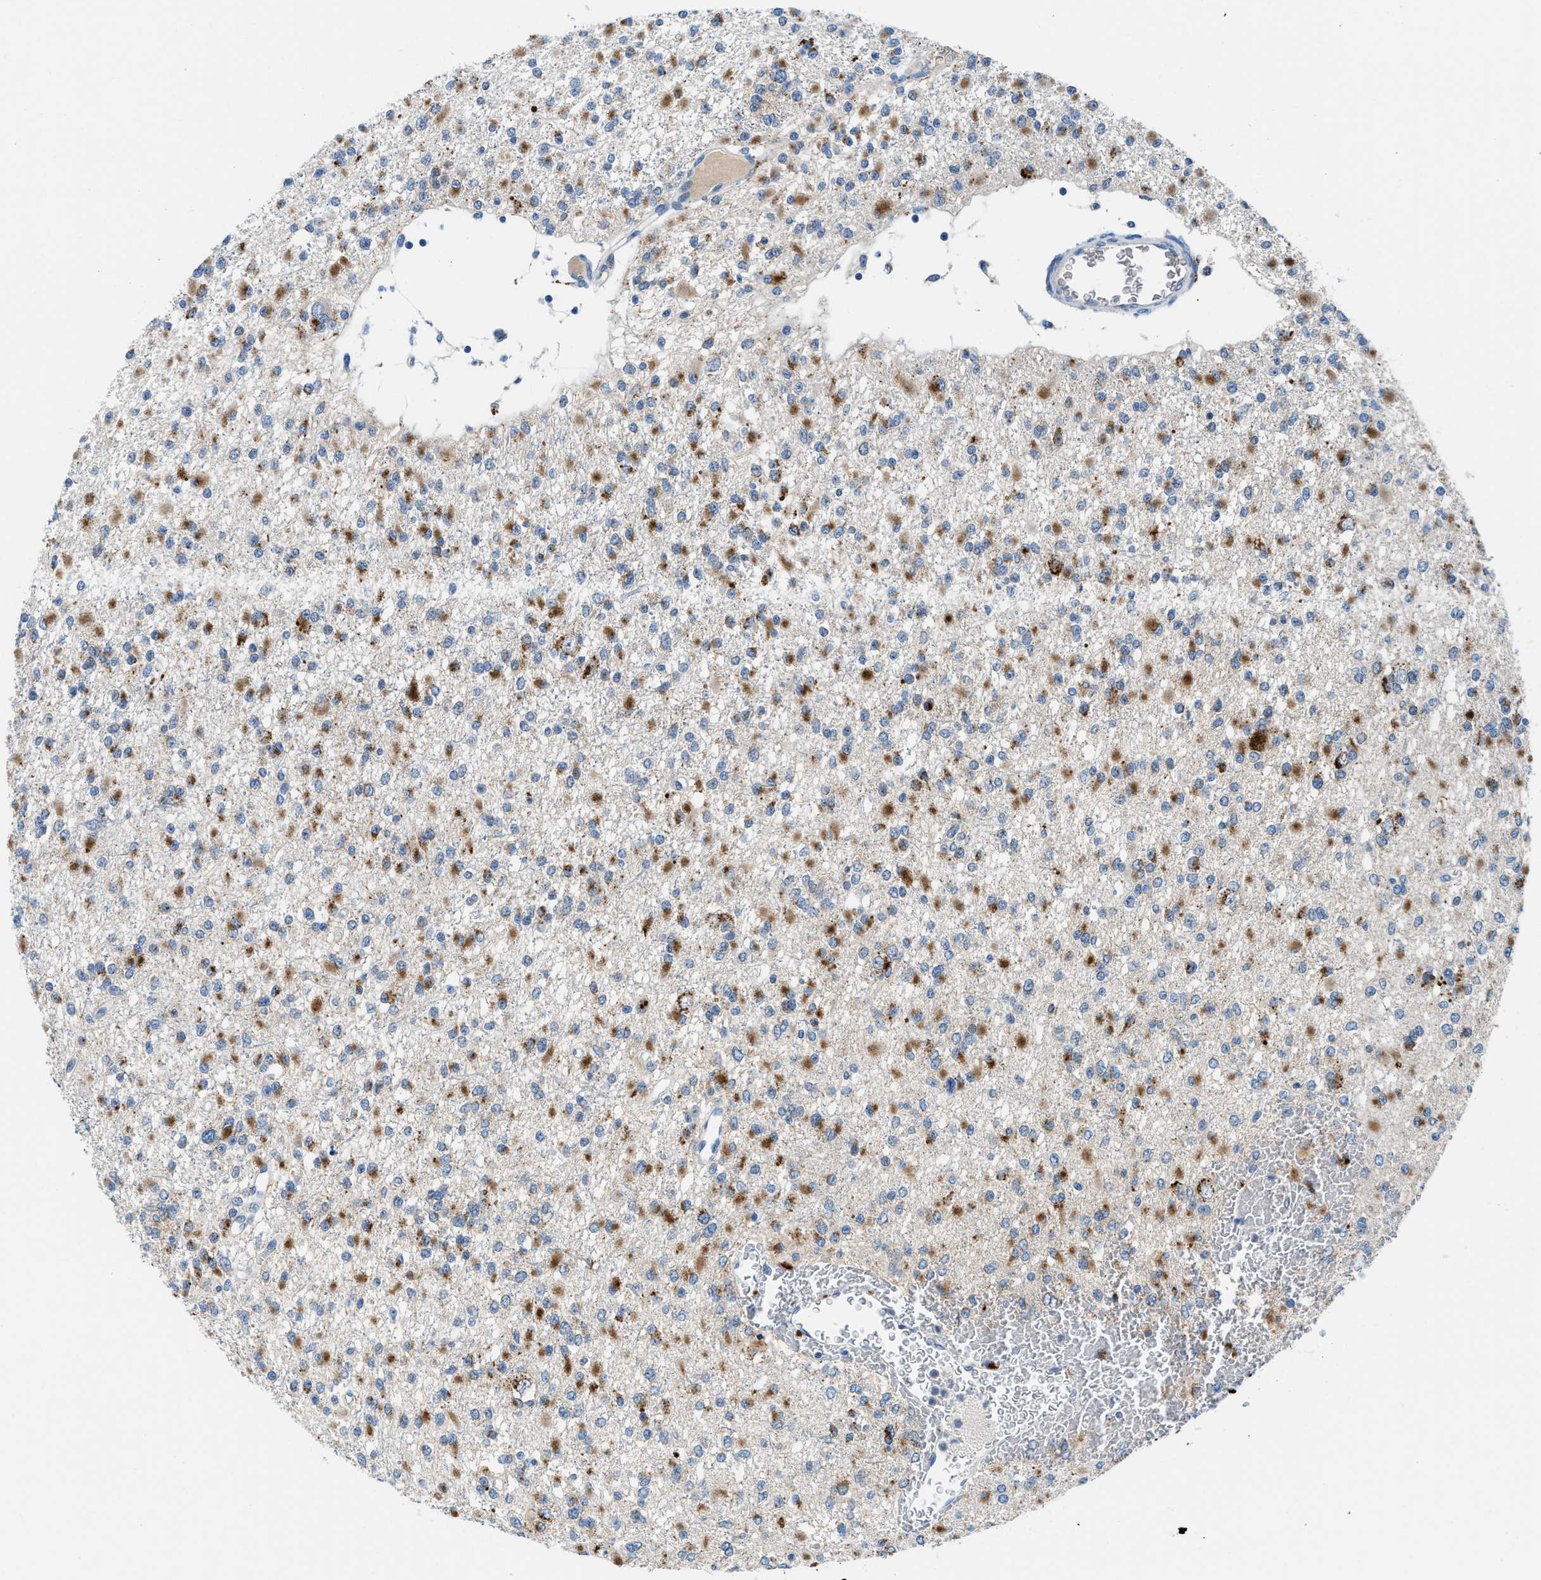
{"staining": {"intensity": "moderate", "quantity": "25%-75%", "location": "cytoplasmic/membranous"}, "tissue": "glioma", "cell_type": "Tumor cells", "image_type": "cancer", "snomed": [{"axis": "morphology", "description": "Glioma, malignant, Low grade"}, {"axis": "topography", "description": "Brain"}], "caption": "Tumor cells exhibit medium levels of moderate cytoplasmic/membranous expression in about 25%-75% of cells in human malignant glioma (low-grade). The protein is shown in brown color, while the nuclei are stained blue.", "gene": "TSPAN3", "patient": {"sex": "female", "age": 22}}